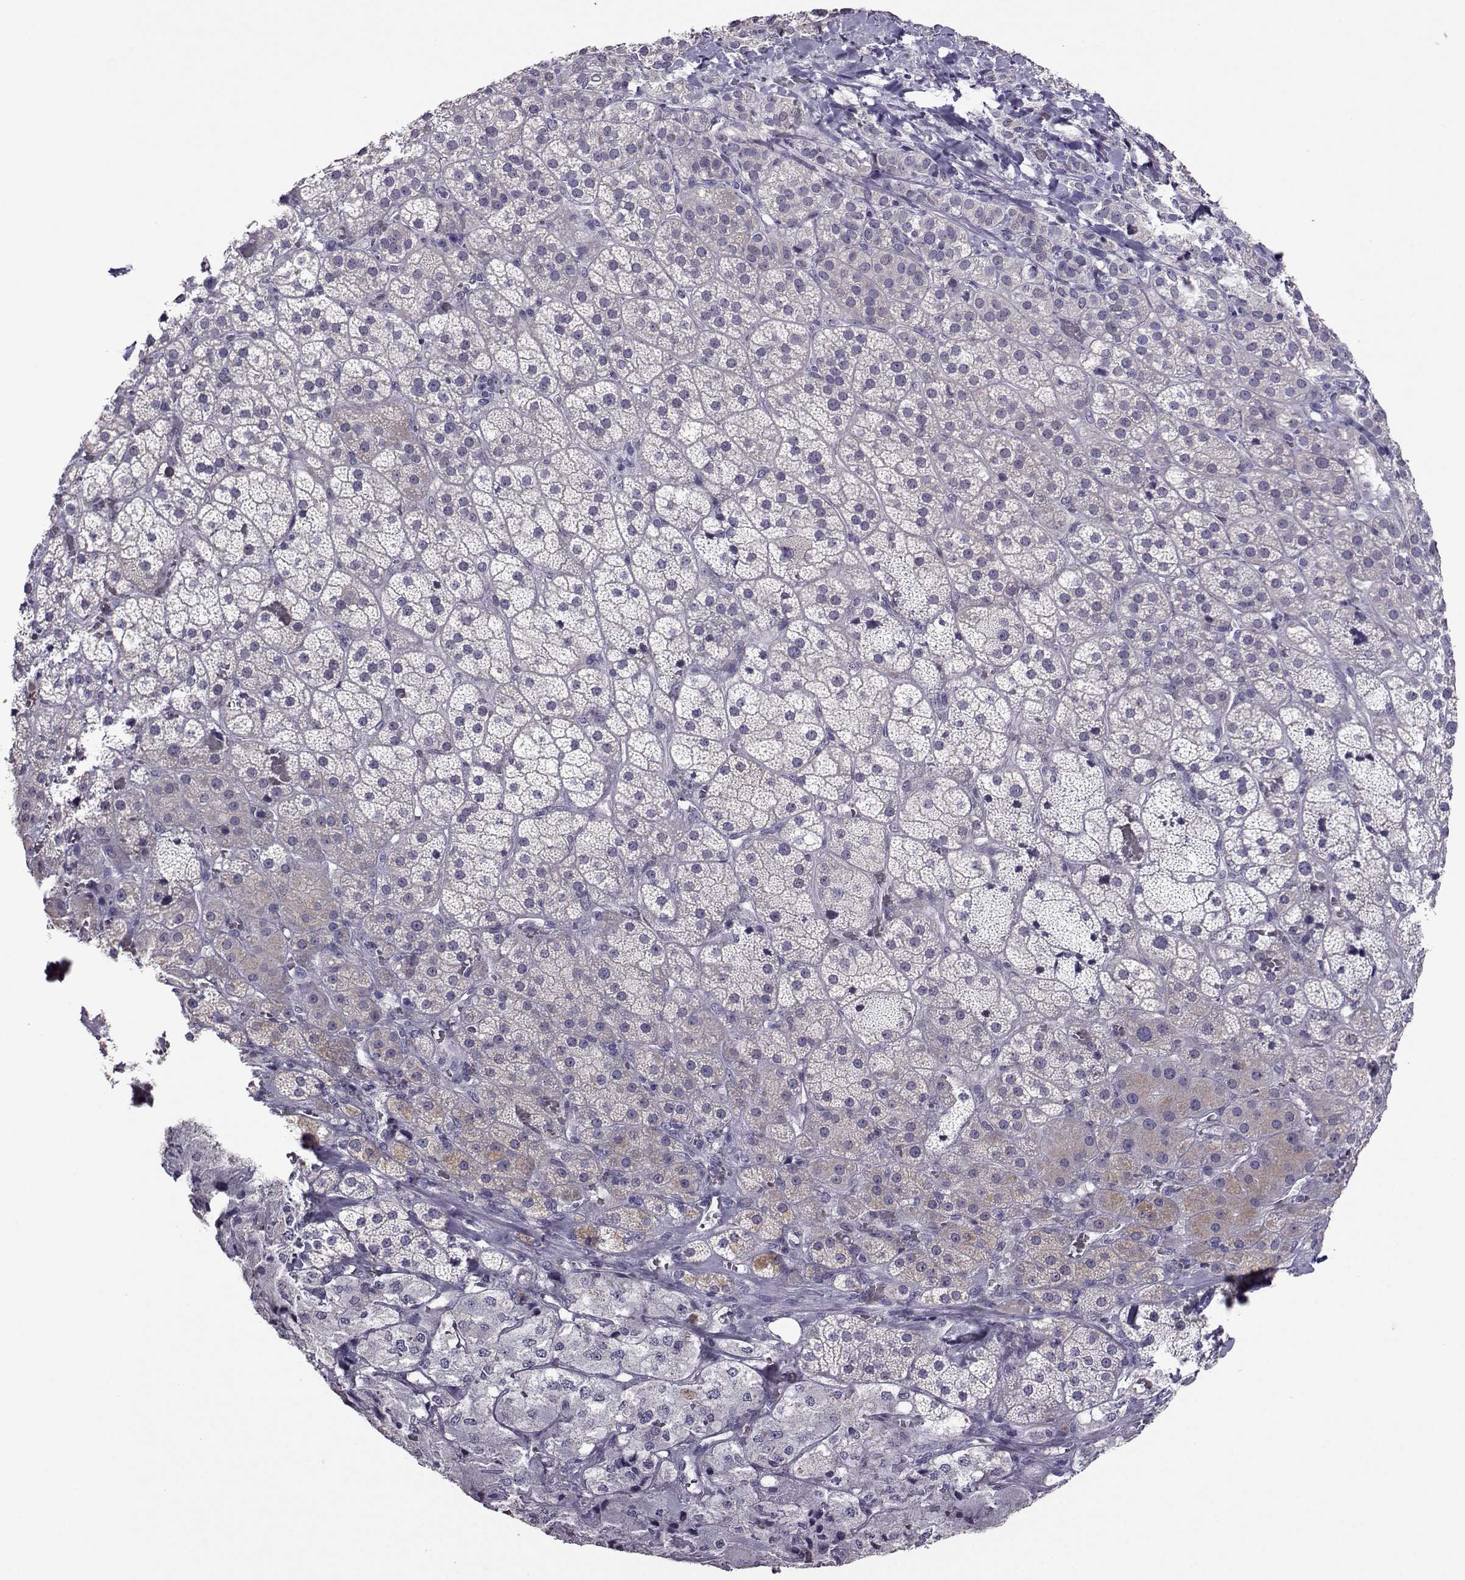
{"staining": {"intensity": "negative", "quantity": "none", "location": "none"}, "tissue": "adrenal gland", "cell_type": "Glandular cells", "image_type": "normal", "snomed": [{"axis": "morphology", "description": "Normal tissue, NOS"}, {"axis": "topography", "description": "Adrenal gland"}], "caption": "Human adrenal gland stained for a protein using IHC shows no expression in glandular cells.", "gene": "DDX20", "patient": {"sex": "male", "age": 57}}